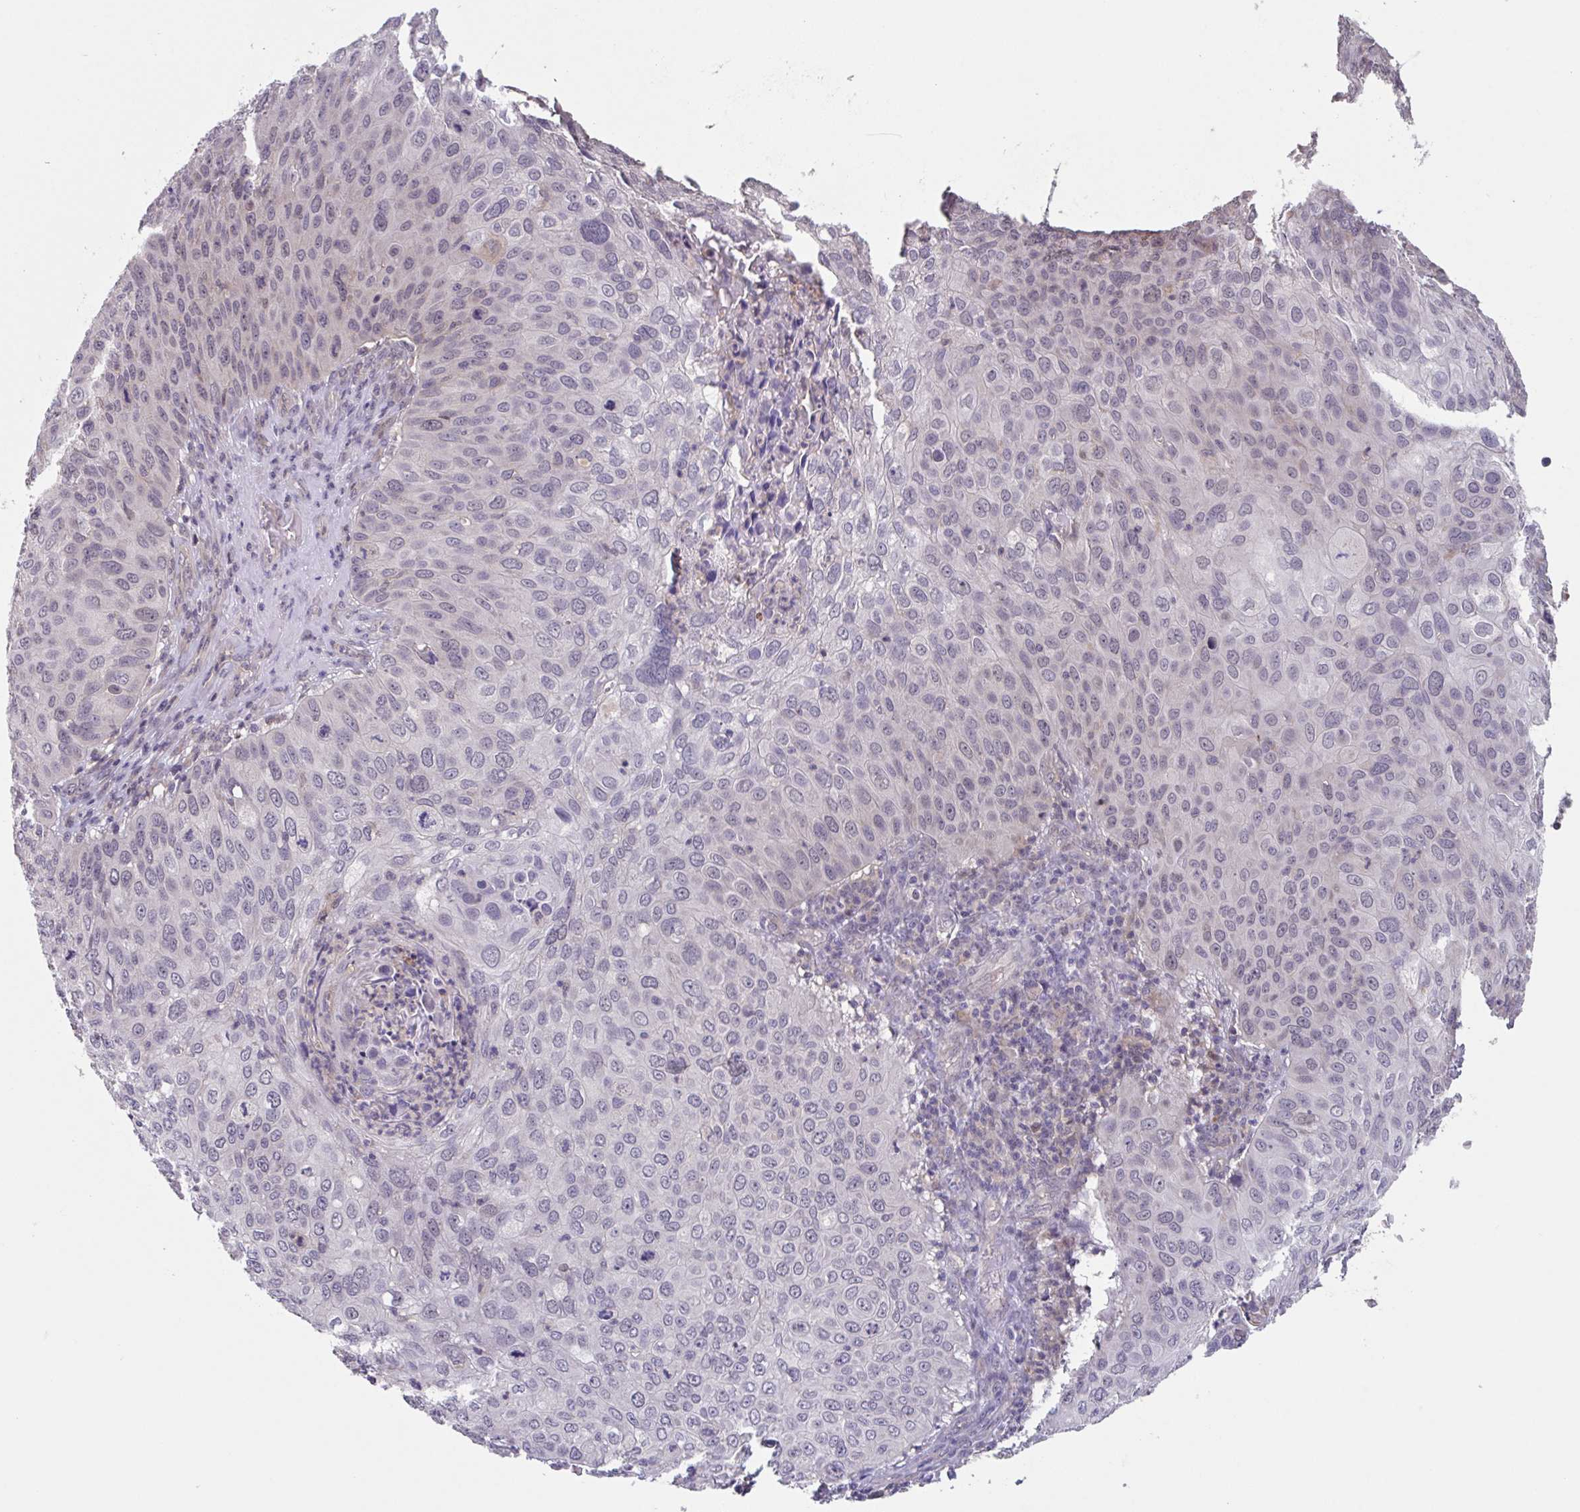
{"staining": {"intensity": "weak", "quantity": "<25%", "location": "nuclear"}, "tissue": "skin cancer", "cell_type": "Tumor cells", "image_type": "cancer", "snomed": [{"axis": "morphology", "description": "Squamous cell carcinoma, NOS"}, {"axis": "topography", "description": "Skin"}], "caption": "Tumor cells are negative for protein expression in human skin squamous cell carcinoma.", "gene": "RIOK1", "patient": {"sex": "male", "age": 87}}